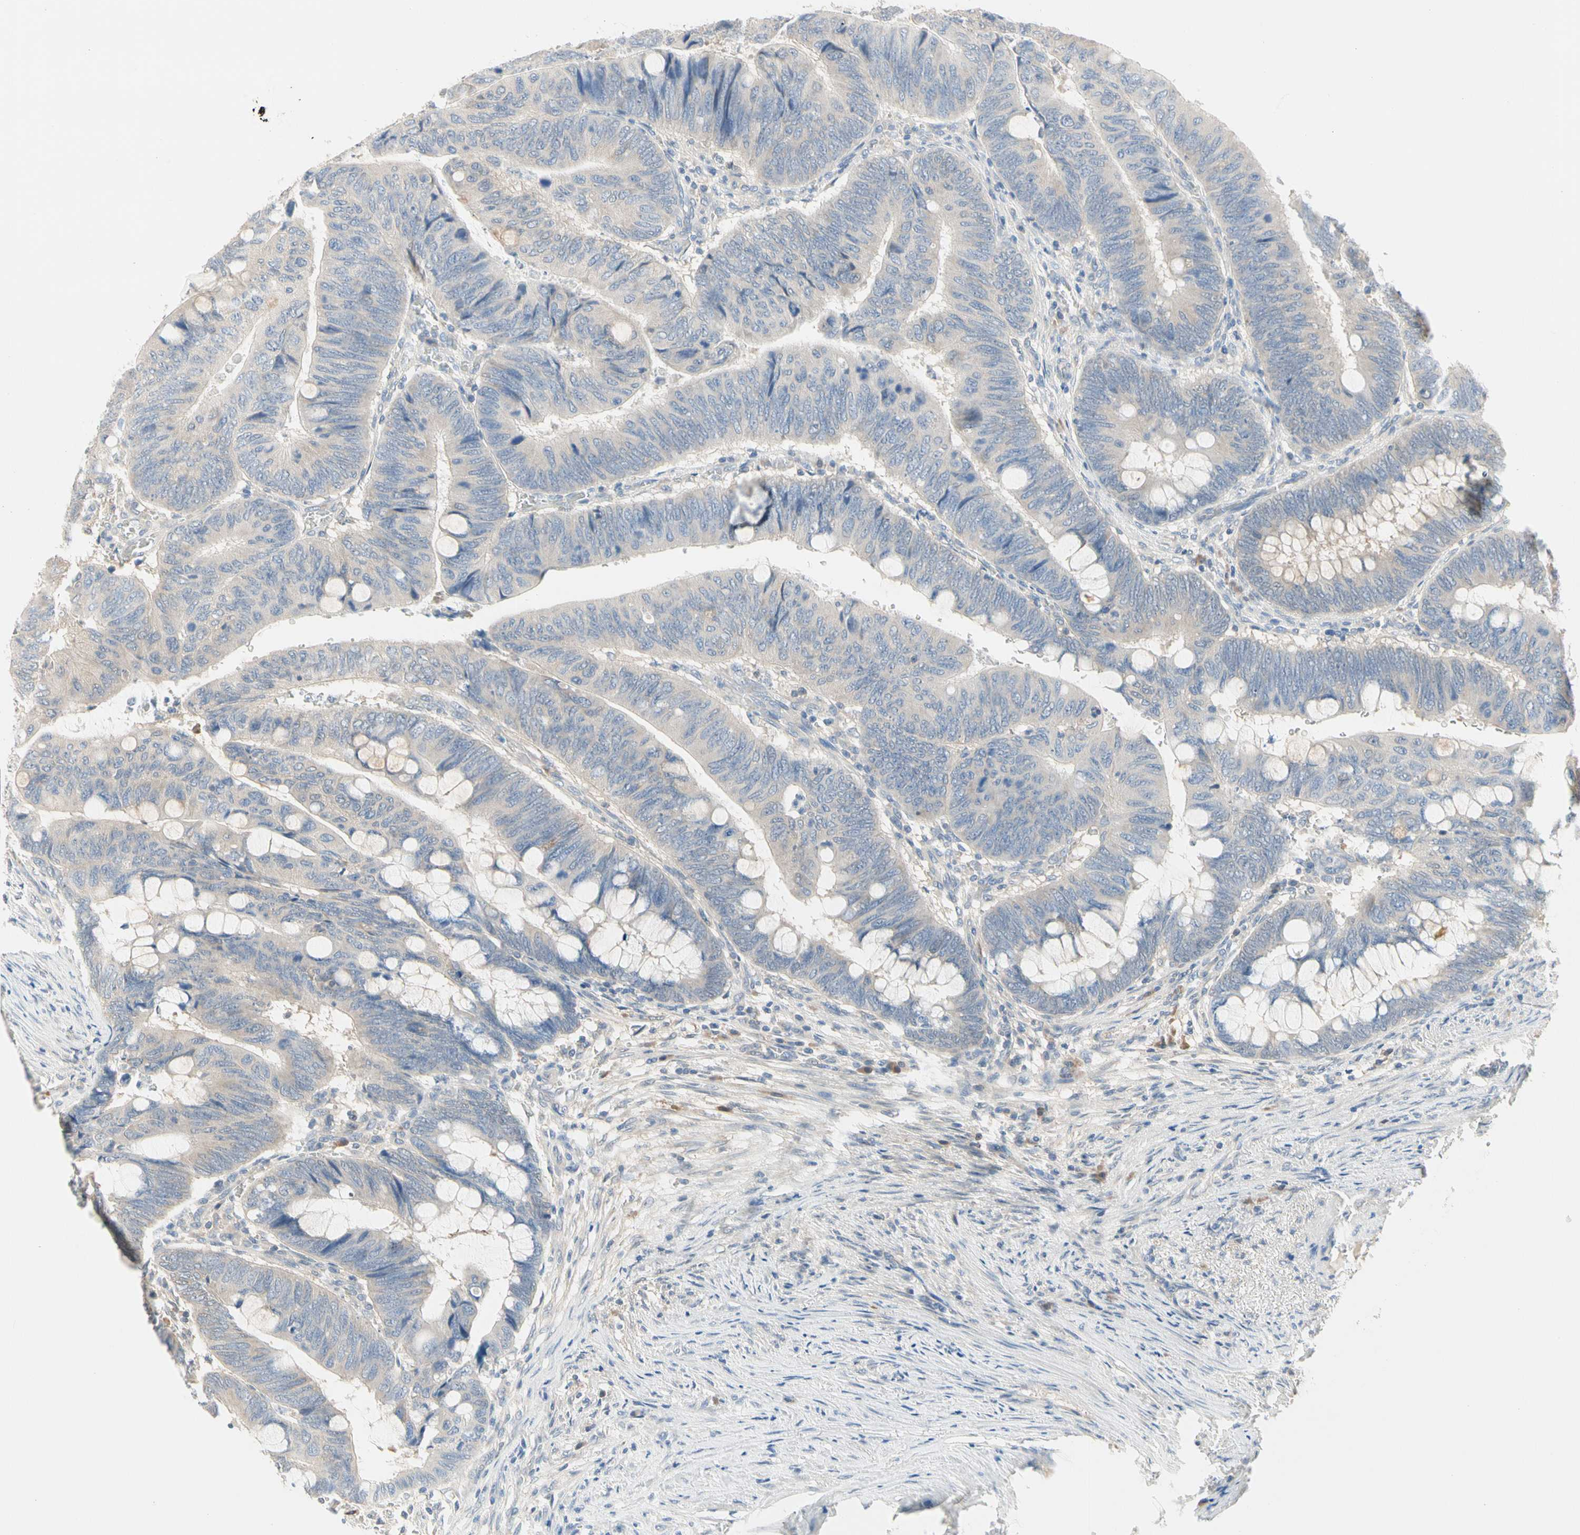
{"staining": {"intensity": "weak", "quantity": ">75%", "location": "cytoplasmic/membranous"}, "tissue": "colorectal cancer", "cell_type": "Tumor cells", "image_type": "cancer", "snomed": [{"axis": "morphology", "description": "Normal tissue, NOS"}, {"axis": "morphology", "description": "Adenocarcinoma, NOS"}, {"axis": "topography", "description": "Rectum"}, {"axis": "topography", "description": "Peripheral nerve tissue"}], "caption": "Colorectal cancer (adenocarcinoma) stained for a protein (brown) reveals weak cytoplasmic/membranous positive expression in approximately >75% of tumor cells.", "gene": "MPI", "patient": {"sex": "male", "age": 92}}